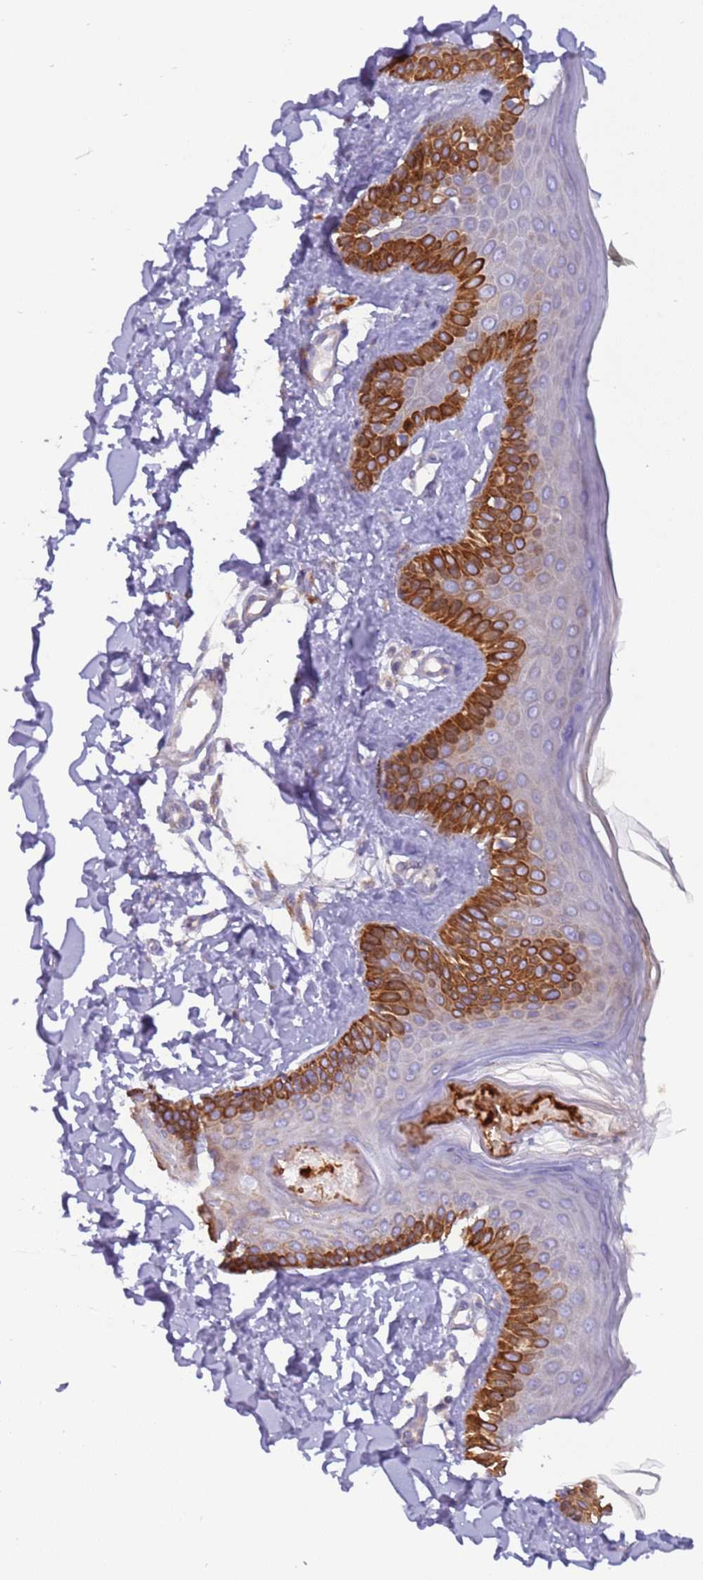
{"staining": {"intensity": "negative", "quantity": "none", "location": "none"}, "tissue": "skin", "cell_type": "Fibroblasts", "image_type": "normal", "snomed": [{"axis": "morphology", "description": "Normal tissue, NOS"}, {"axis": "topography", "description": "Skin"}], "caption": "DAB (3,3'-diaminobenzidine) immunohistochemical staining of normal human skin exhibits no significant expression in fibroblasts.", "gene": "UQCRQ", "patient": {"sex": "male", "age": 52}}